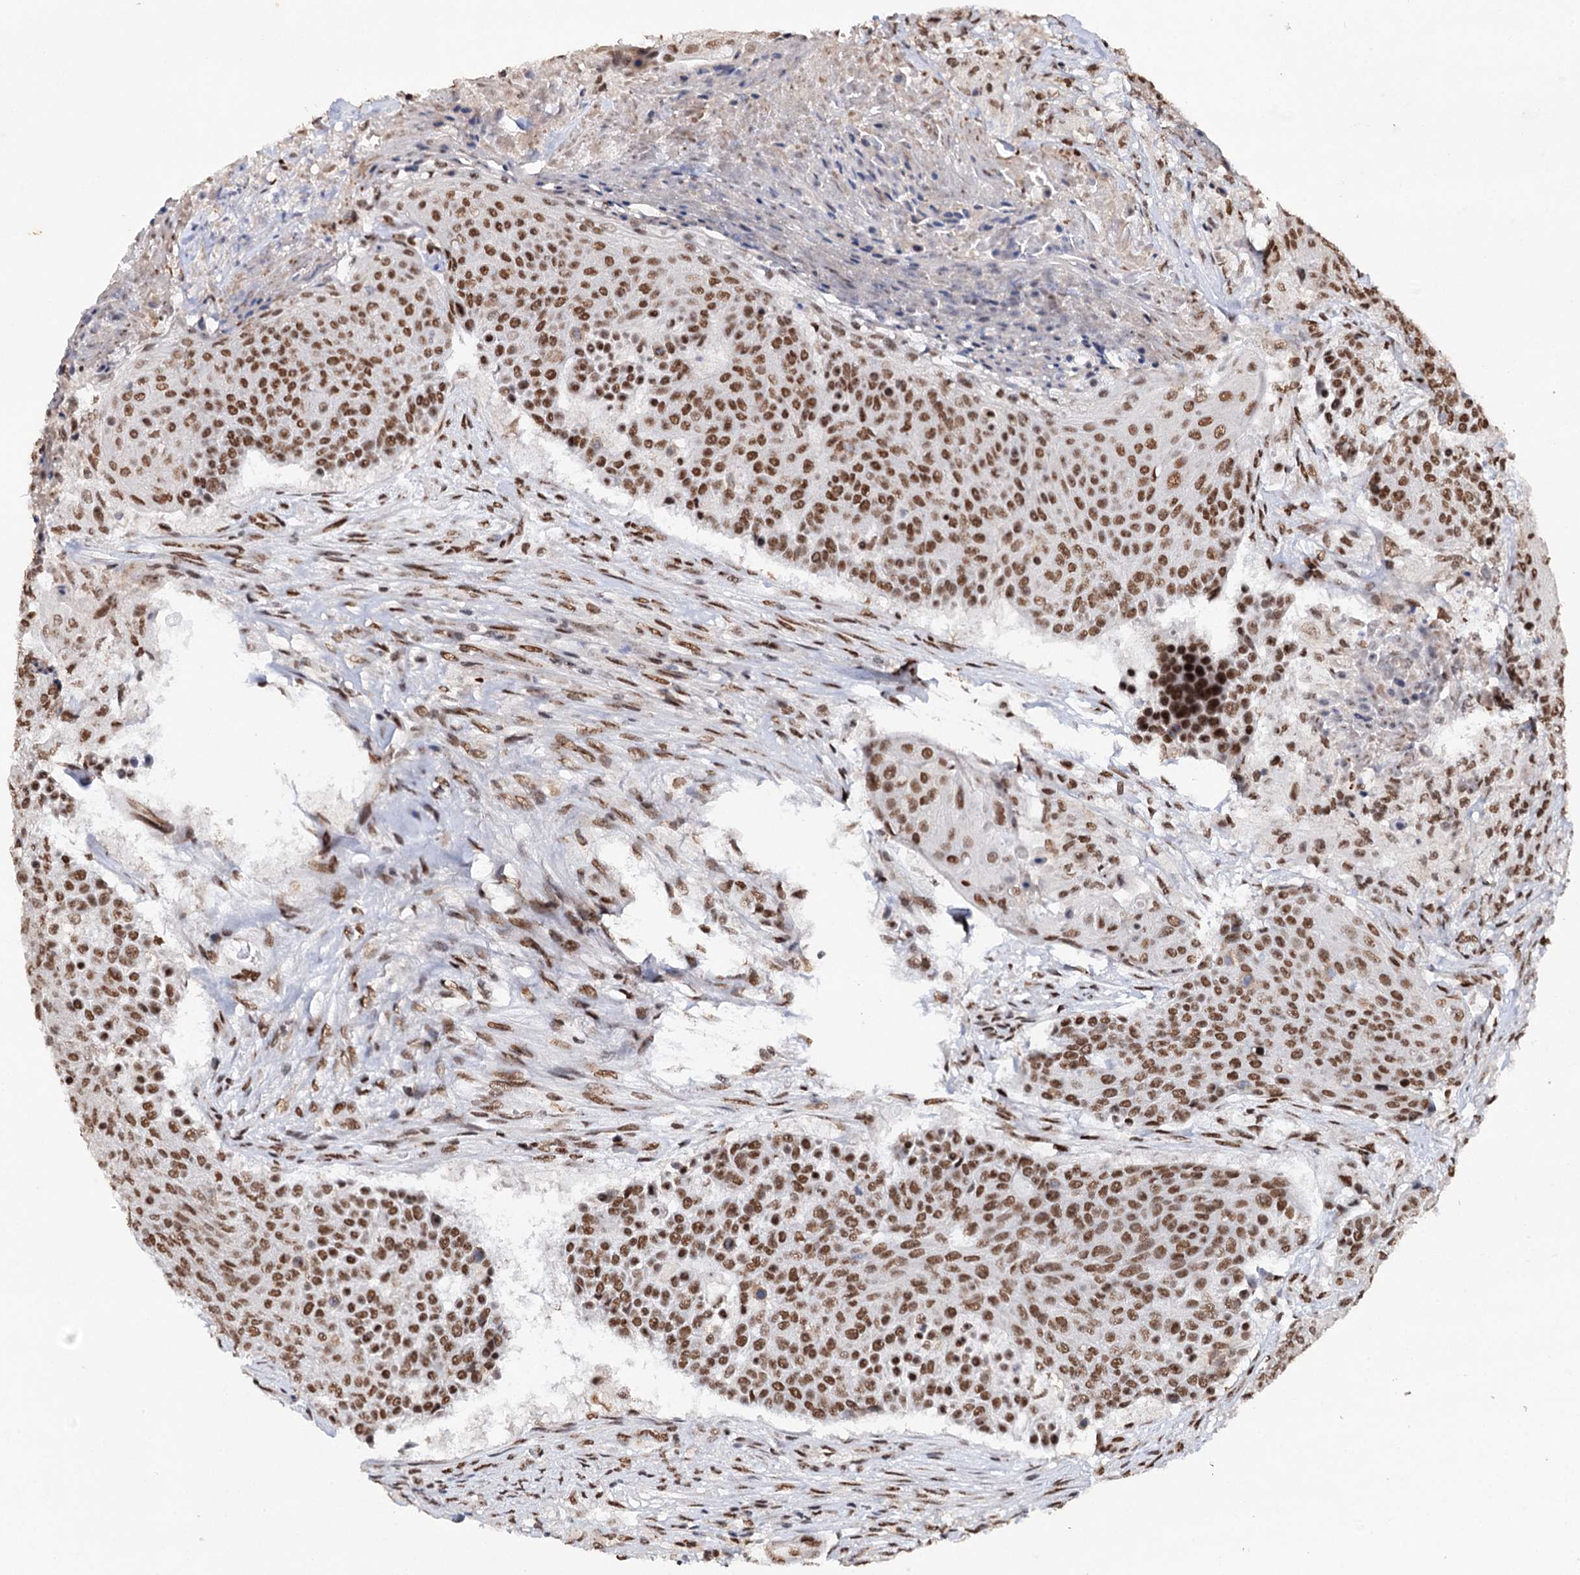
{"staining": {"intensity": "strong", "quantity": ">75%", "location": "nuclear"}, "tissue": "urothelial cancer", "cell_type": "Tumor cells", "image_type": "cancer", "snomed": [{"axis": "morphology", "description": "Urothelial carcinoma, High grade"}, {"axis": "topography", "description": "Urinary bladder"}], "caption": "Immunohistochemistry staining of urothelial carcinoma (high-grade), which demonstrates high levels of strong nuclear positivity in approximately >75% of tumor cells indicating strong nuclear protein expression. The staining was performed using DAB (3,3'-diaminobenzidine) (brown) for protein detection and nuclei were counterstained in hematoxylin (blue).", "gene": "MATR3", "patient": {"sex": "female", "age": 63}}